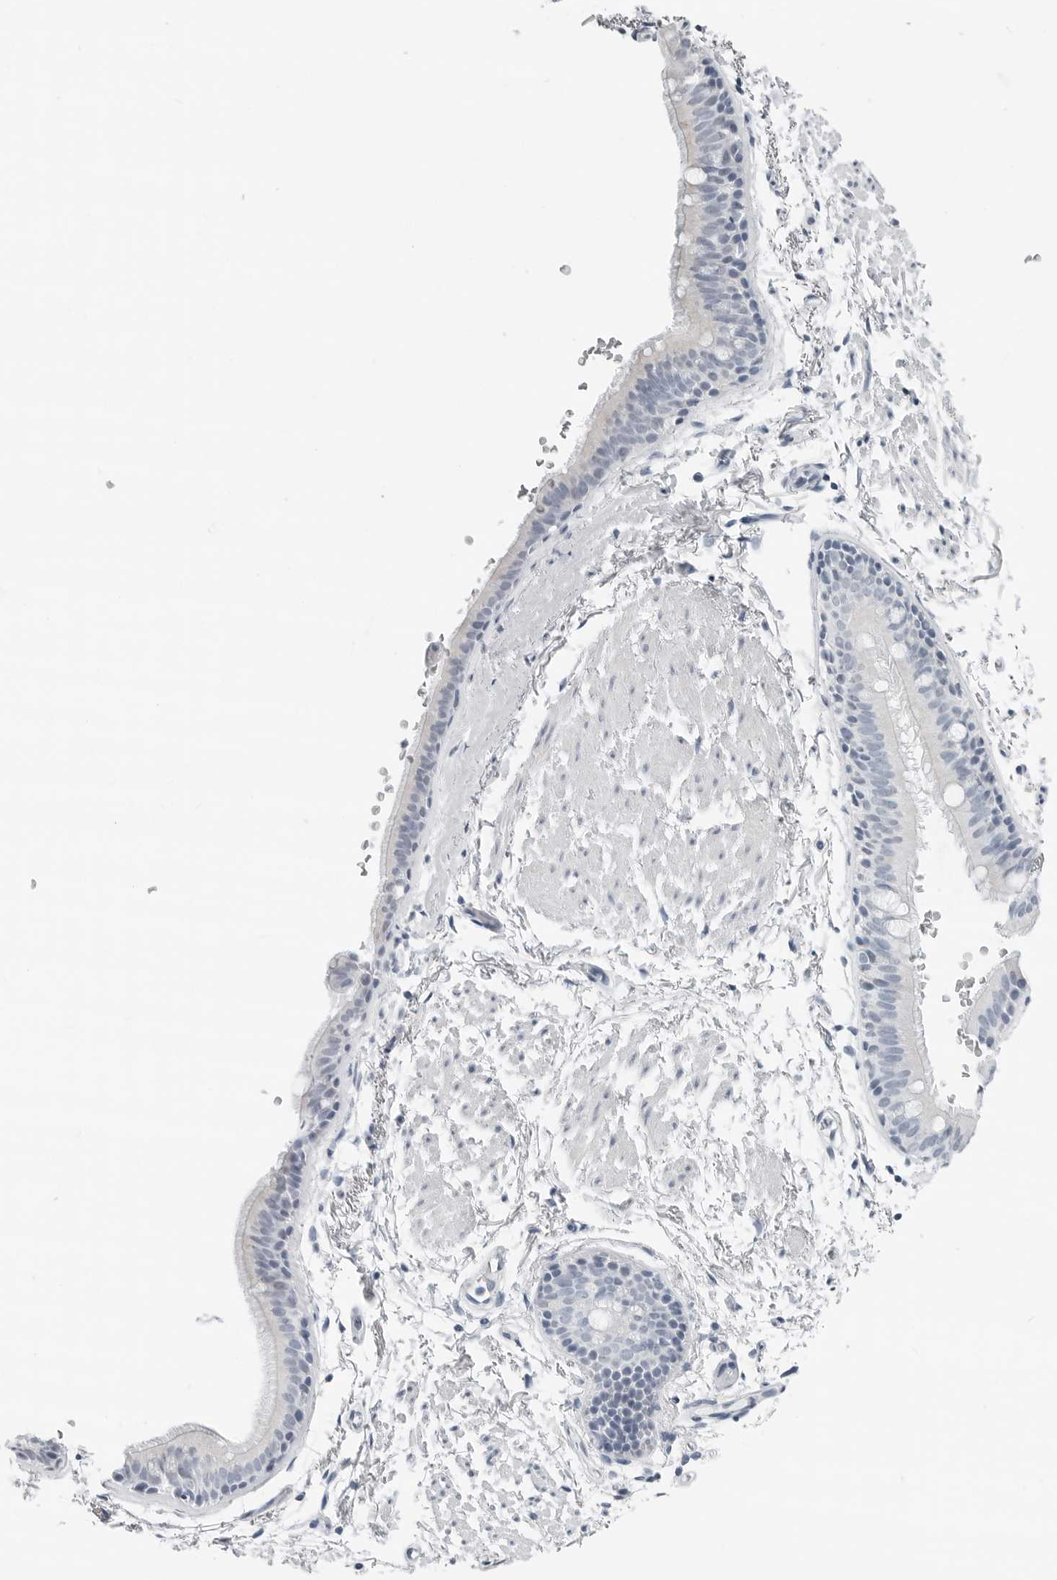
{"staining": {"intensity": "negative", "quantity": "none", "location": "none"}, "tissue": "bronchus", "cell_type": "Respiratory epithelial cells", "image_type": "normal", "snomed": [{"axis": "morphology", "description": "Normal tissue, NOS"}, {"axis": "topography", "description": "Lymph node"}, {"axis": "topography", "description": "Bronchus"}], "caption": "Immunohistochemistry micrograph of normal bronchus: bronchus stained with DAB shows no significant protein staining in respiratory epithelial cells. (Brightfield microscopy of DAB immunohistochemistry (IHC) at high magnification).", "gene": "XIRP1", "patient": {"sex": "female", "age": 70}}